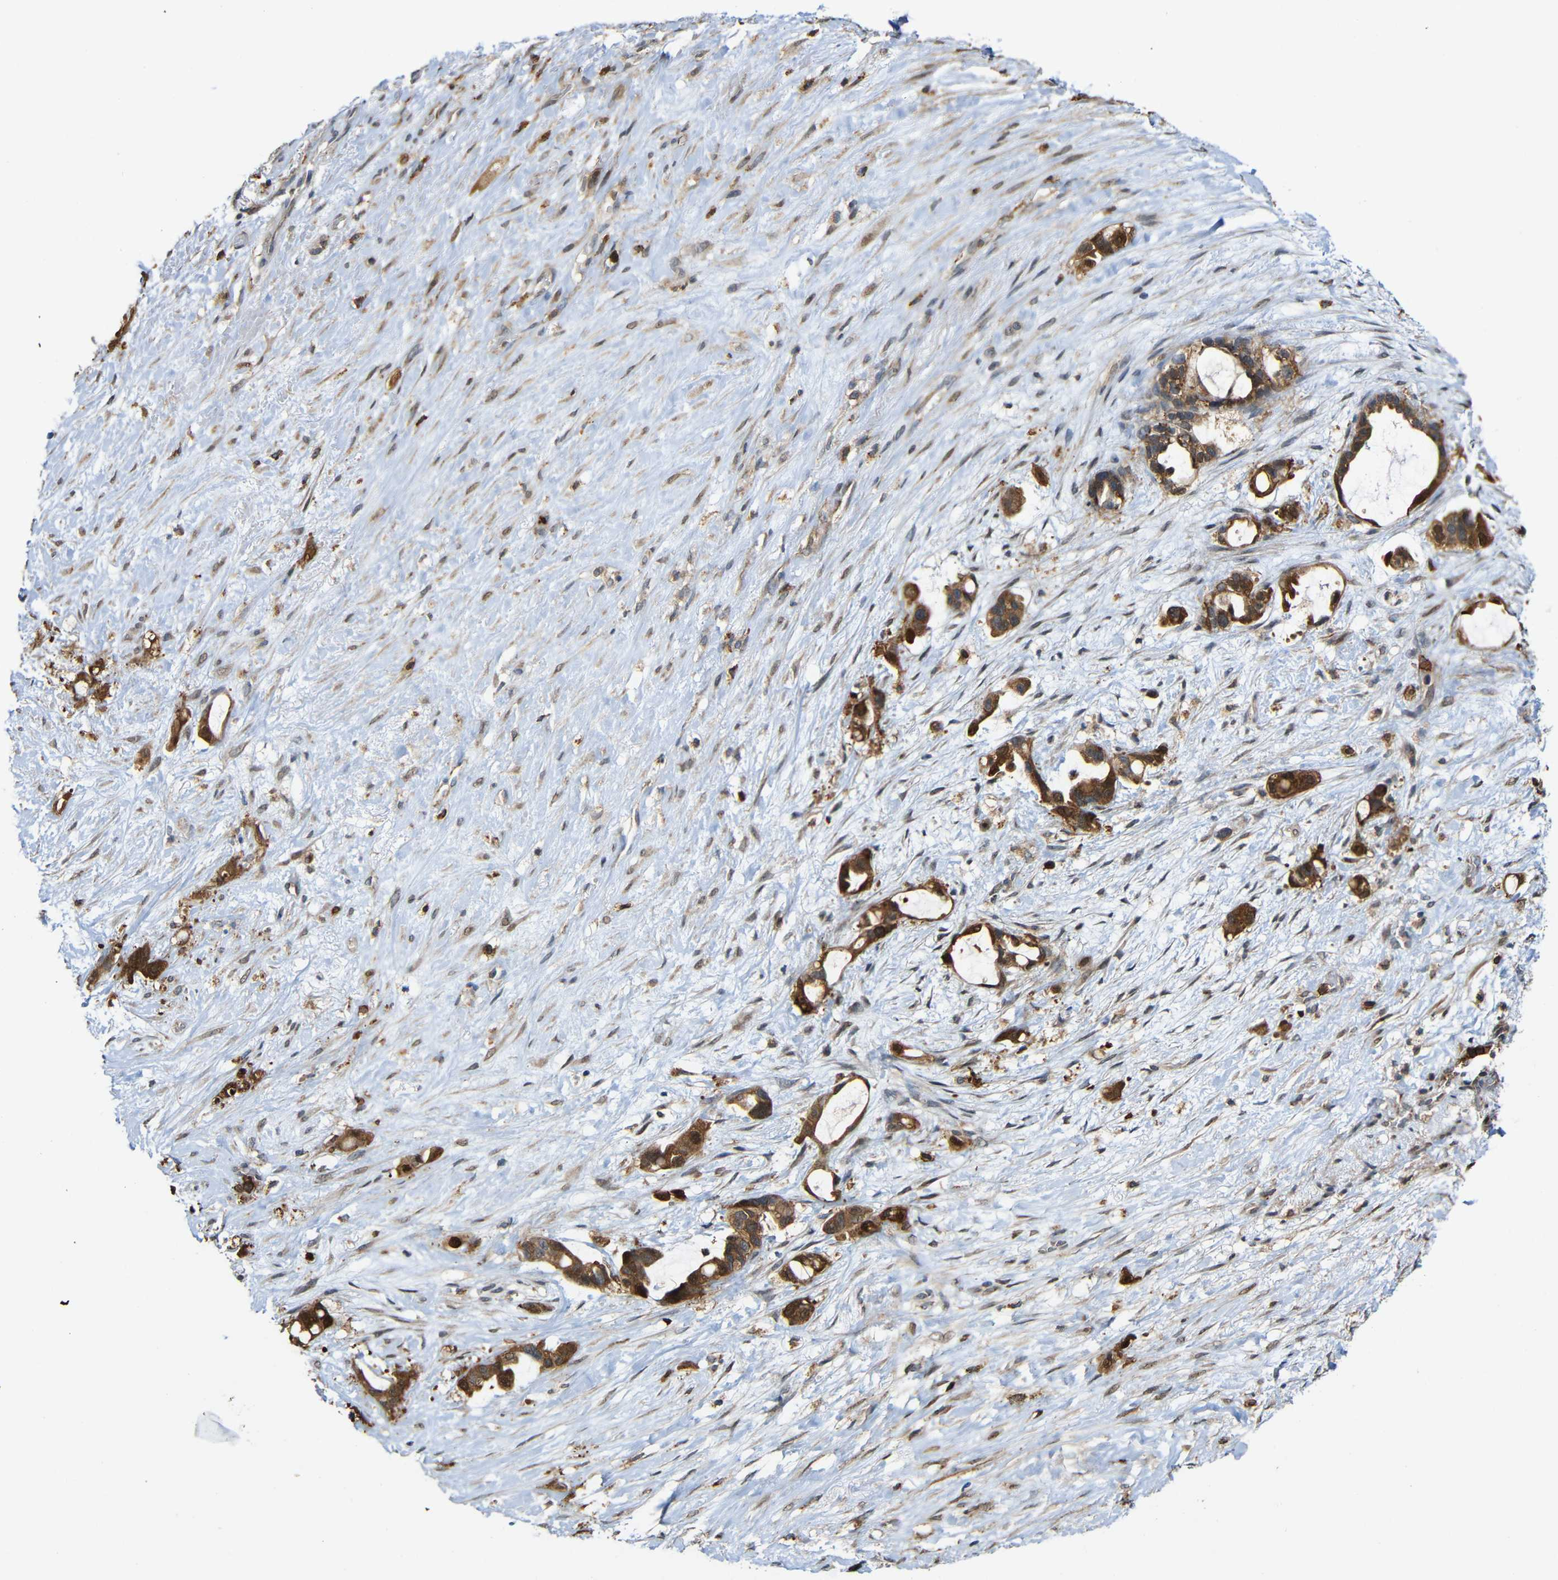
{"staining": {"intensity": "strong", "quantity": ">75%", "location": "cytoplasmic/membranous"}, "tissue": "liver cancer", "cell_type": "Tumor cells", "image_type": "cancer", "snomed": [{"axis": "morphology", "description": "Cholangiocarcinoma"}, {"axis": "topography", "description": "Liver"}], "caption": "A high-resolution micrograph shows IHC staining of cholangiocarcinoma (liver), which displays strong cytoplasmic/membranous positivity in about >75% of tumor cells. Immunohistochemistry (ihc) stains the protein of interest in brown and the nuclei are stained blue.", "gene": "C1GALT1", "patient": {"sex": "female", "age": 65}}